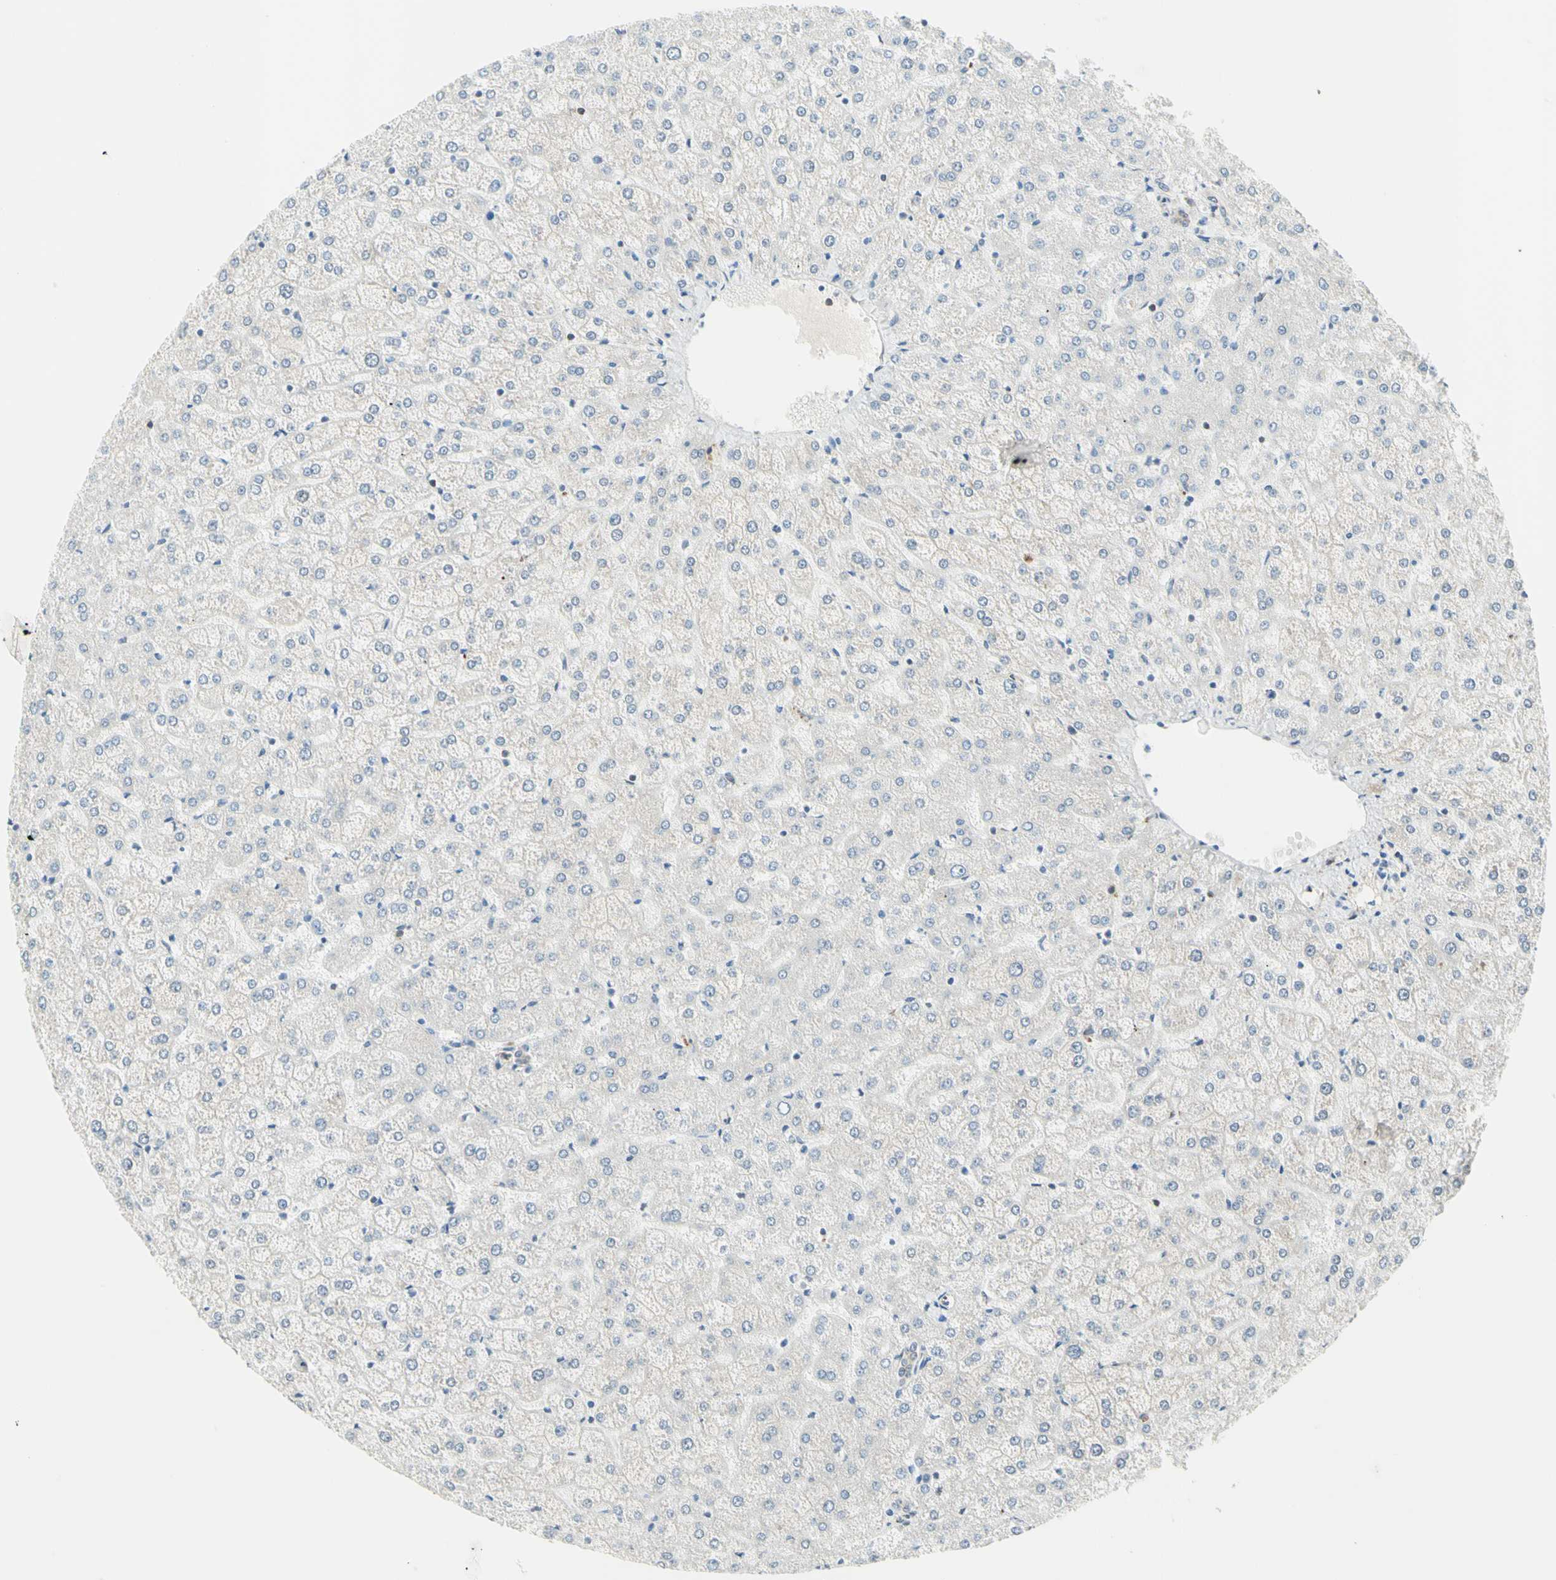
{"staining": {"intensity": "weak", "quantity": ">75%", "location": "cytoplasmic/membranous"}, "tissue": "liver", "cell_type": "Cholangiocytes", "image_type": "normal", "snomed": [{"axis": "morphology", "description": "Normal tissue, NOS"}, {"axis": "topography", "description": "Liver"}], "caption": "Immunohistochemistry of normal liver shows low levels of weak cytoplasmic/membranous expression in approximately >75% of cholangiocytes. (IHC, brightfield microscopy, high magnification).", "gene": "TRAF2", "patient": {"sex": "female", "age": 32}}